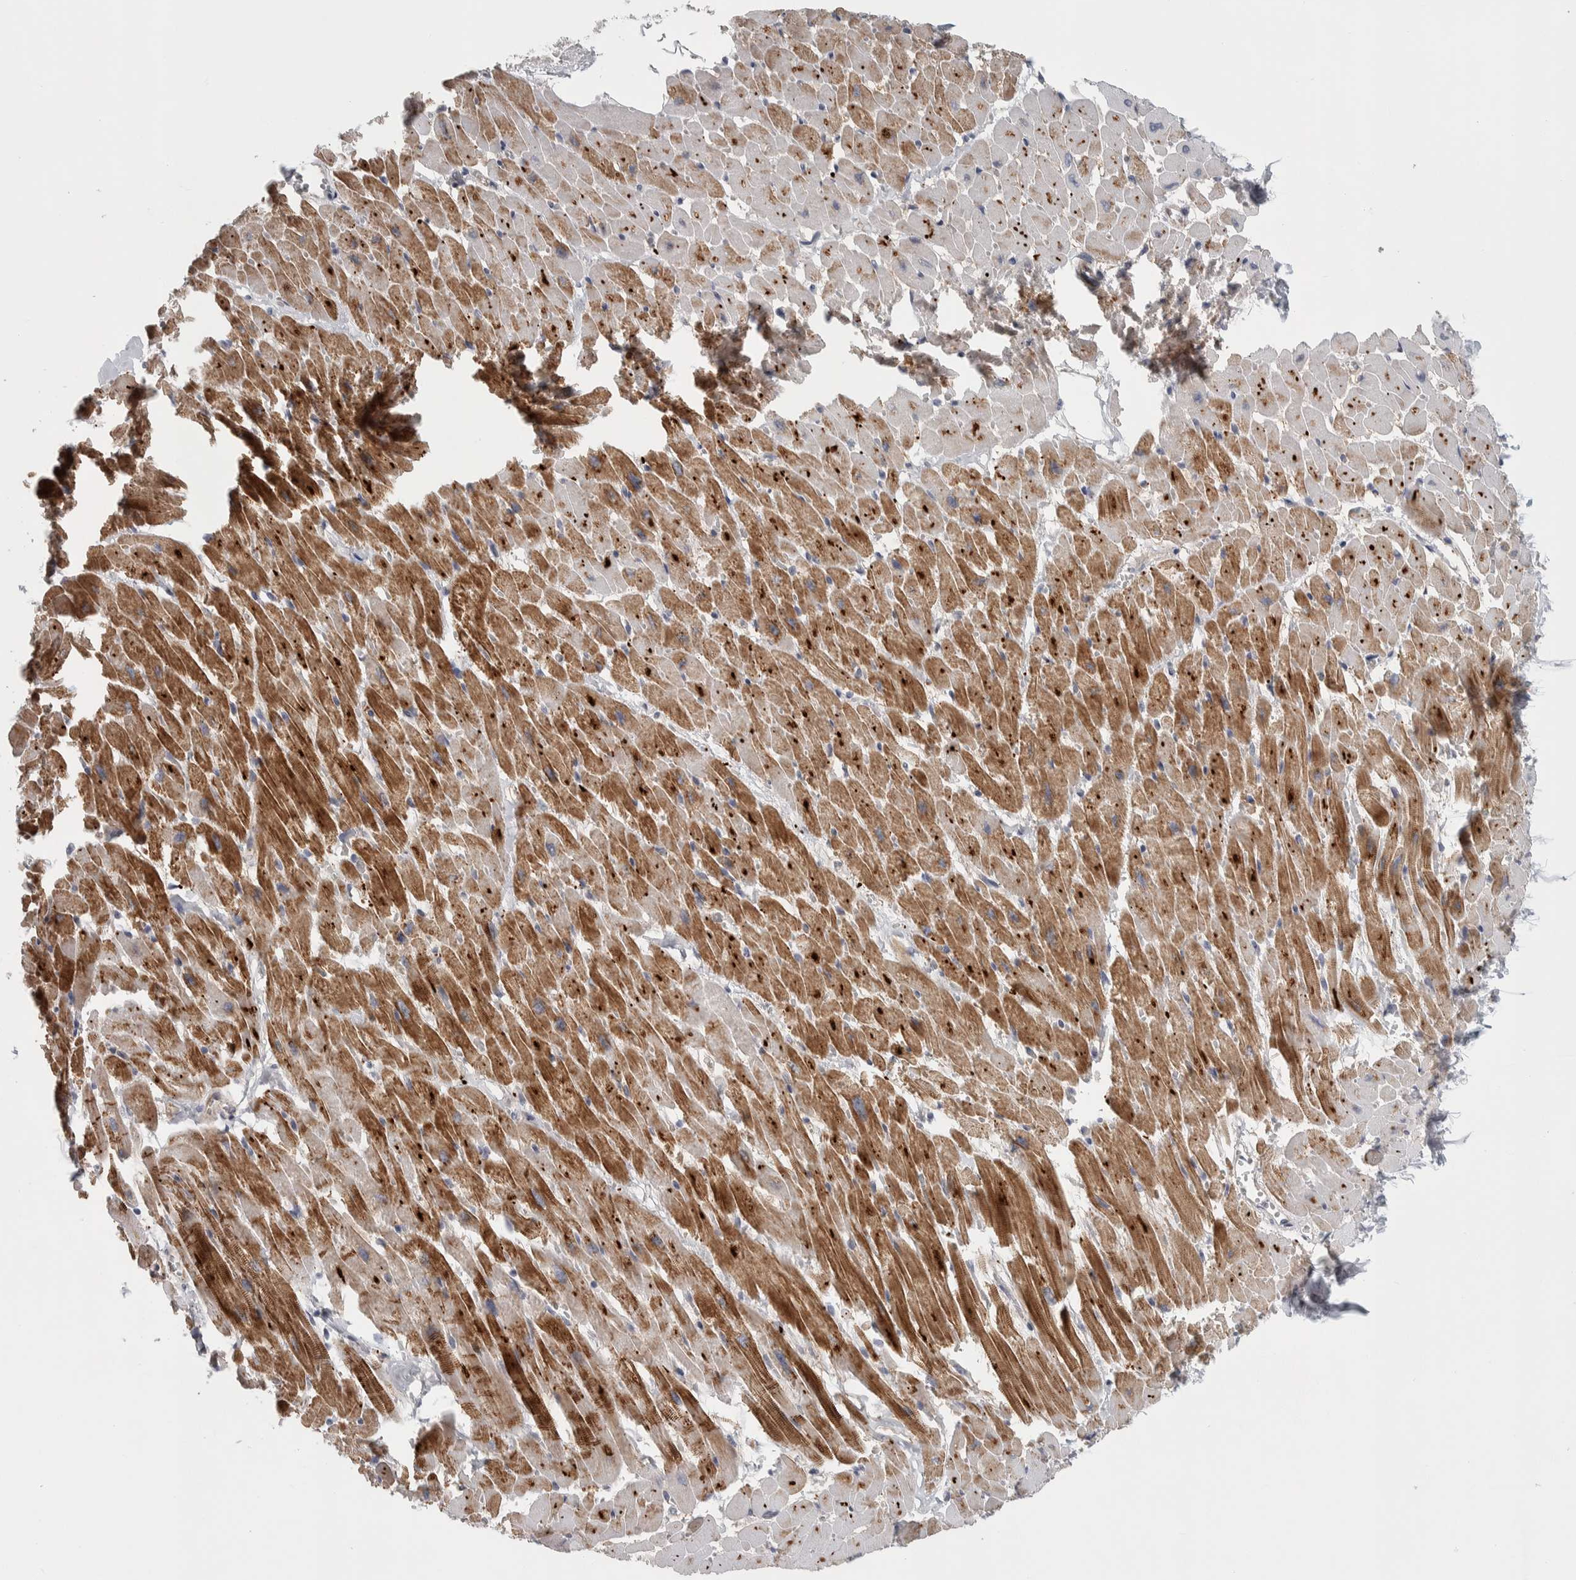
{"staining": {"intensity": "moderate", "quantity": "25%-75%", "location": "cytoplasmic/membranous"}, "tissue": "heart muscle", "cell_type": "Cardiomyocytes", "image_type": "normal", "snomed": [{"axis": "morphology", "description": "Normal tissue, NOS"}, {"axis": "topography", "description": "Heart"}], "caption": "Immunohistochemical staining of normal human heart muscle displays moderate cytoplasmic/membranous protein expression in approximately 25%-75% of cardiomyocytes.", "gene": "ZNF862", "patient": {"sex": "female", "age": 19}}